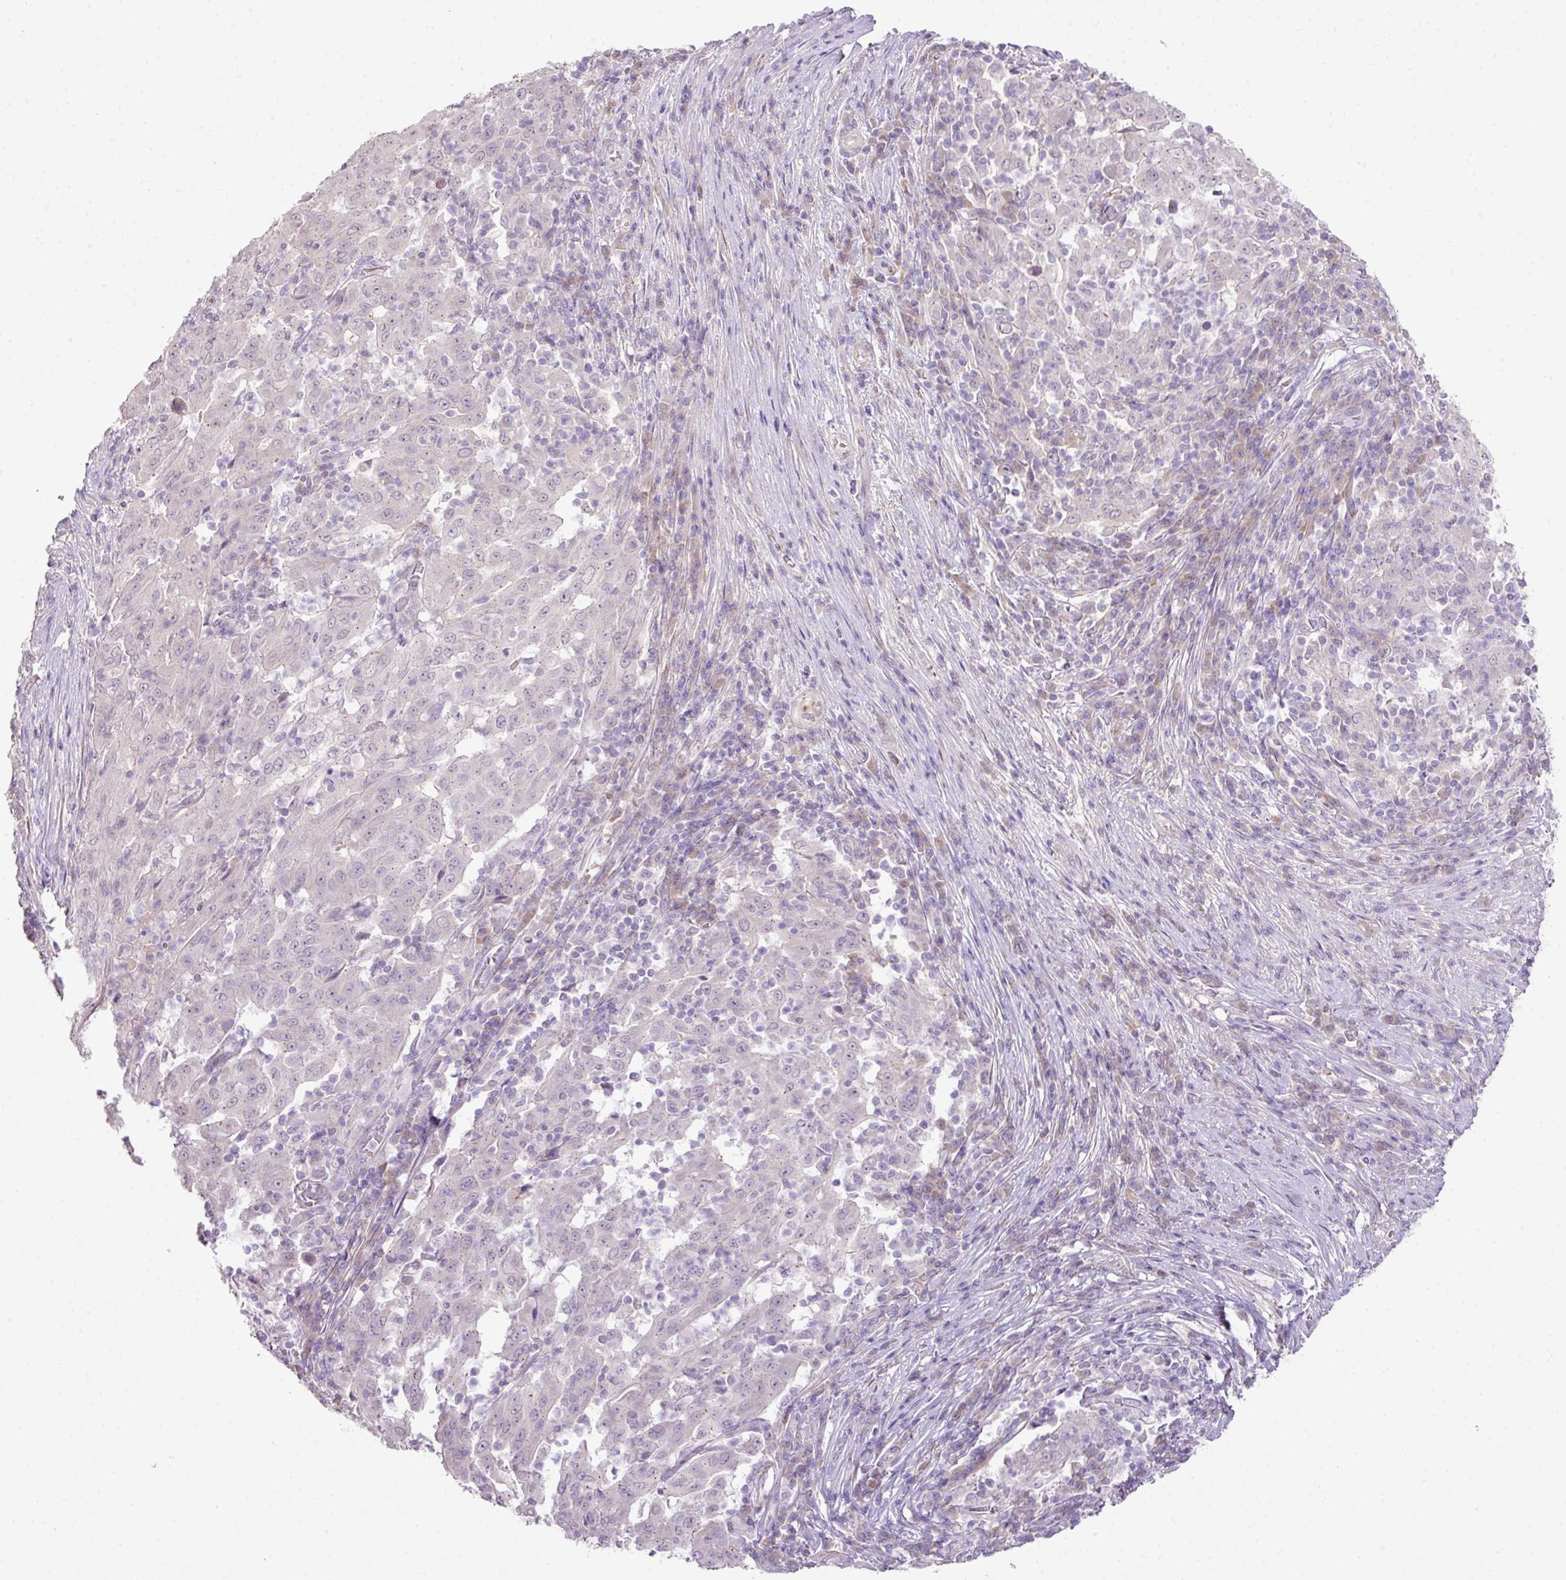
{"staining": {"intensity": "negative", "quantity": "none", "location": "none"}, "tissue": "pancreatic cancer", "cell_type": "Tumor cells", "image_type": "cancer", "snomed": [{"axis": "morphology", "description": "Adenocarcinoma, NOS"}, {"axis": "topography", "description": "Pancreas"}], "caption": "An image of pancreatic cancer (adenocarcinoma) stained for a protein reveals no brown staining in tumor cells. (Stains: DAB immunohistochemistry with hematoxylin counter stain, Microscopy: brightfield microscopy at high magnification).", "gene": "DIP2A", "patient": {"sex": "male", "age": 63}}